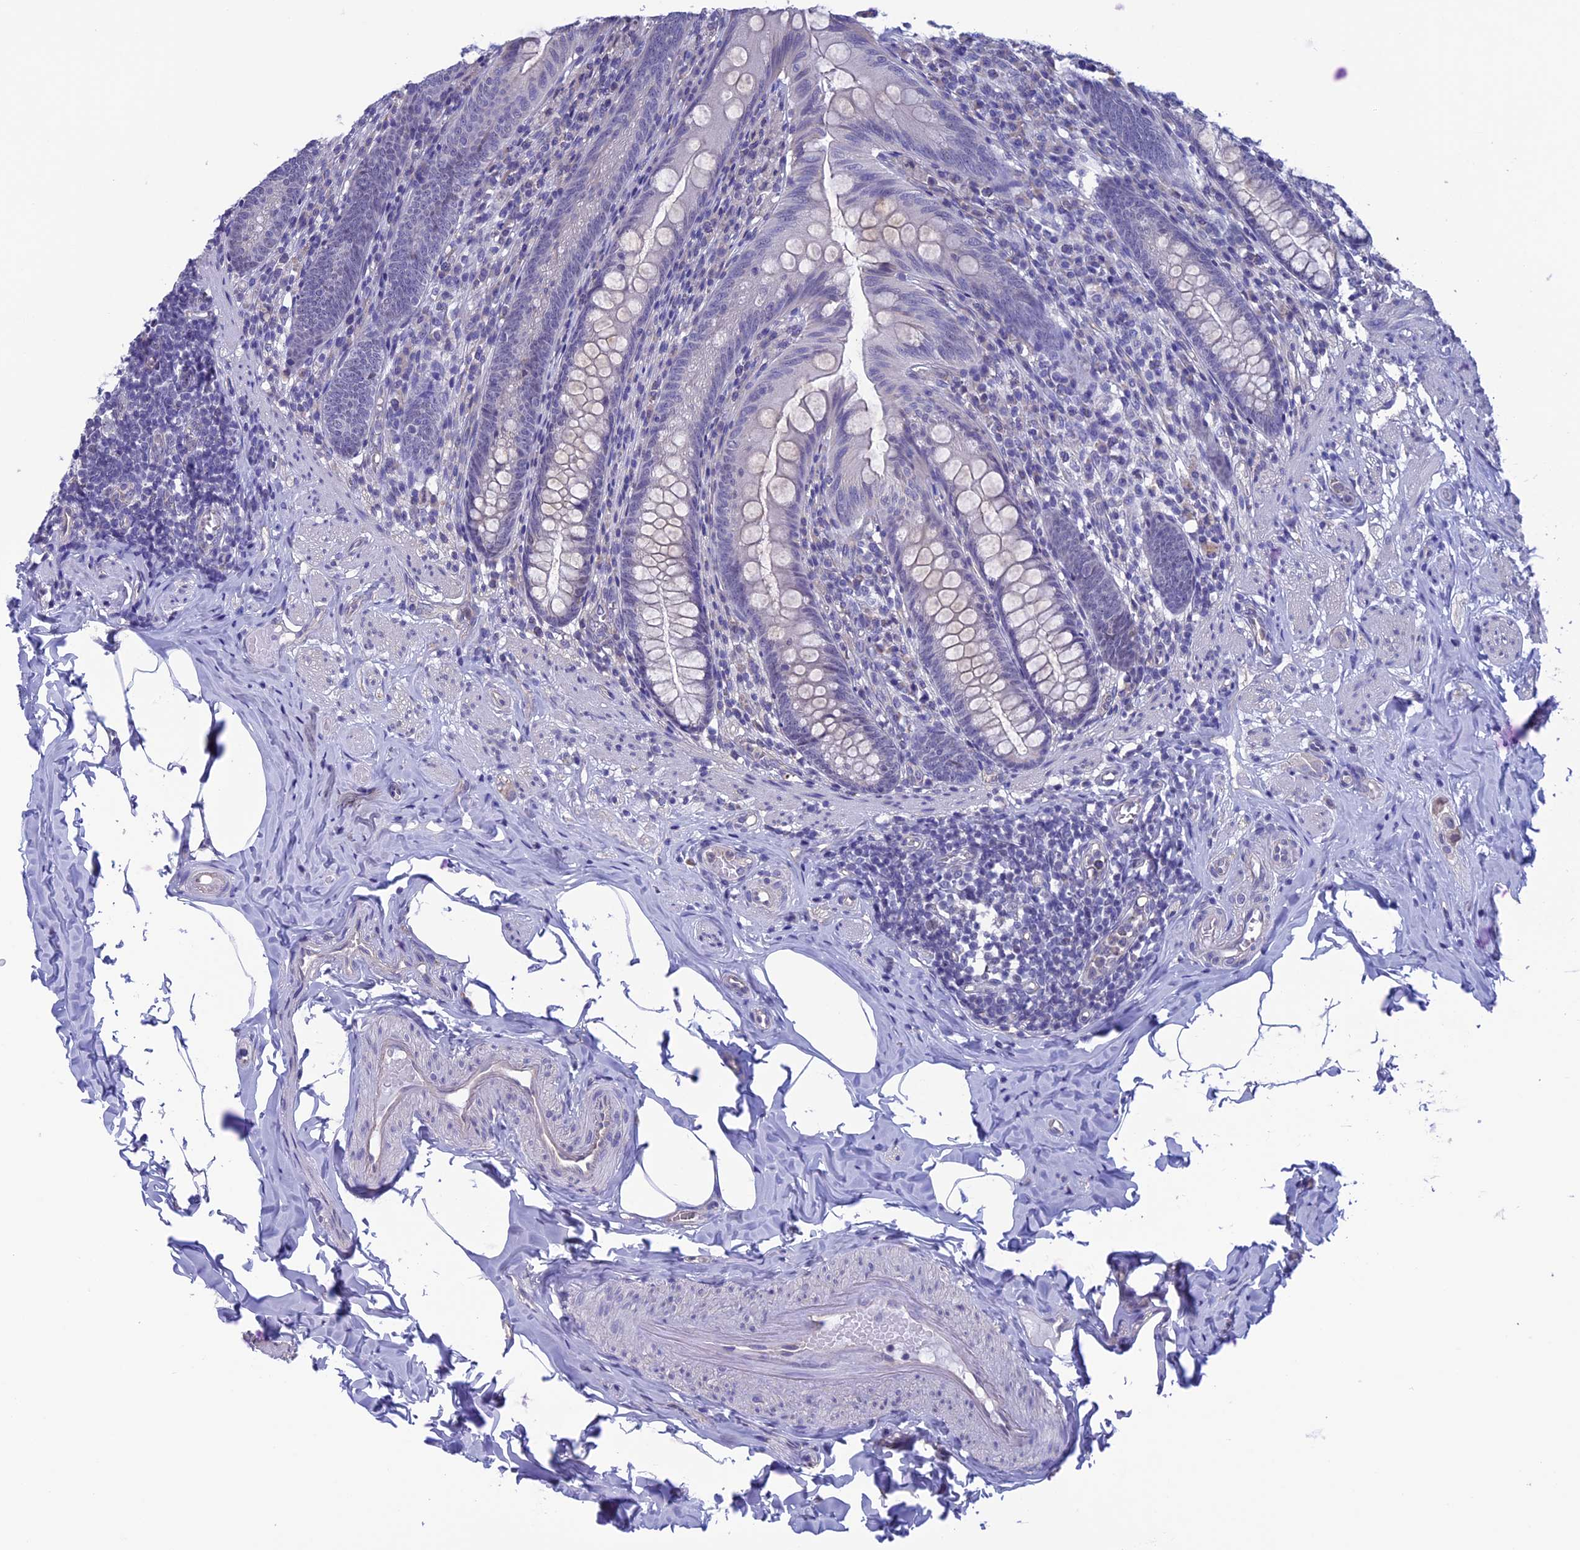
{"staining": {"intensity": "negative", "quantity": "none", "location": "none"}, "tissue": "appendix", "cell_type": "Glandular cells", "image_type": "normal", "snomed": [{"axis": "morphology", "description": "Normal tissue, NOS"}, {"axis": "topography", "description": "Appendix"}], "caption": "Immunohistochemistry (IHC) photomicrograph of normal appendix: human appendix stained with DAB (3,3'-diaminobenzidine) reveals no significant protein expression in glandular cells. Nuclei are stained in blue.", "gene": "SLC1A6", "patient": {"sex": "male", "age": 55}}